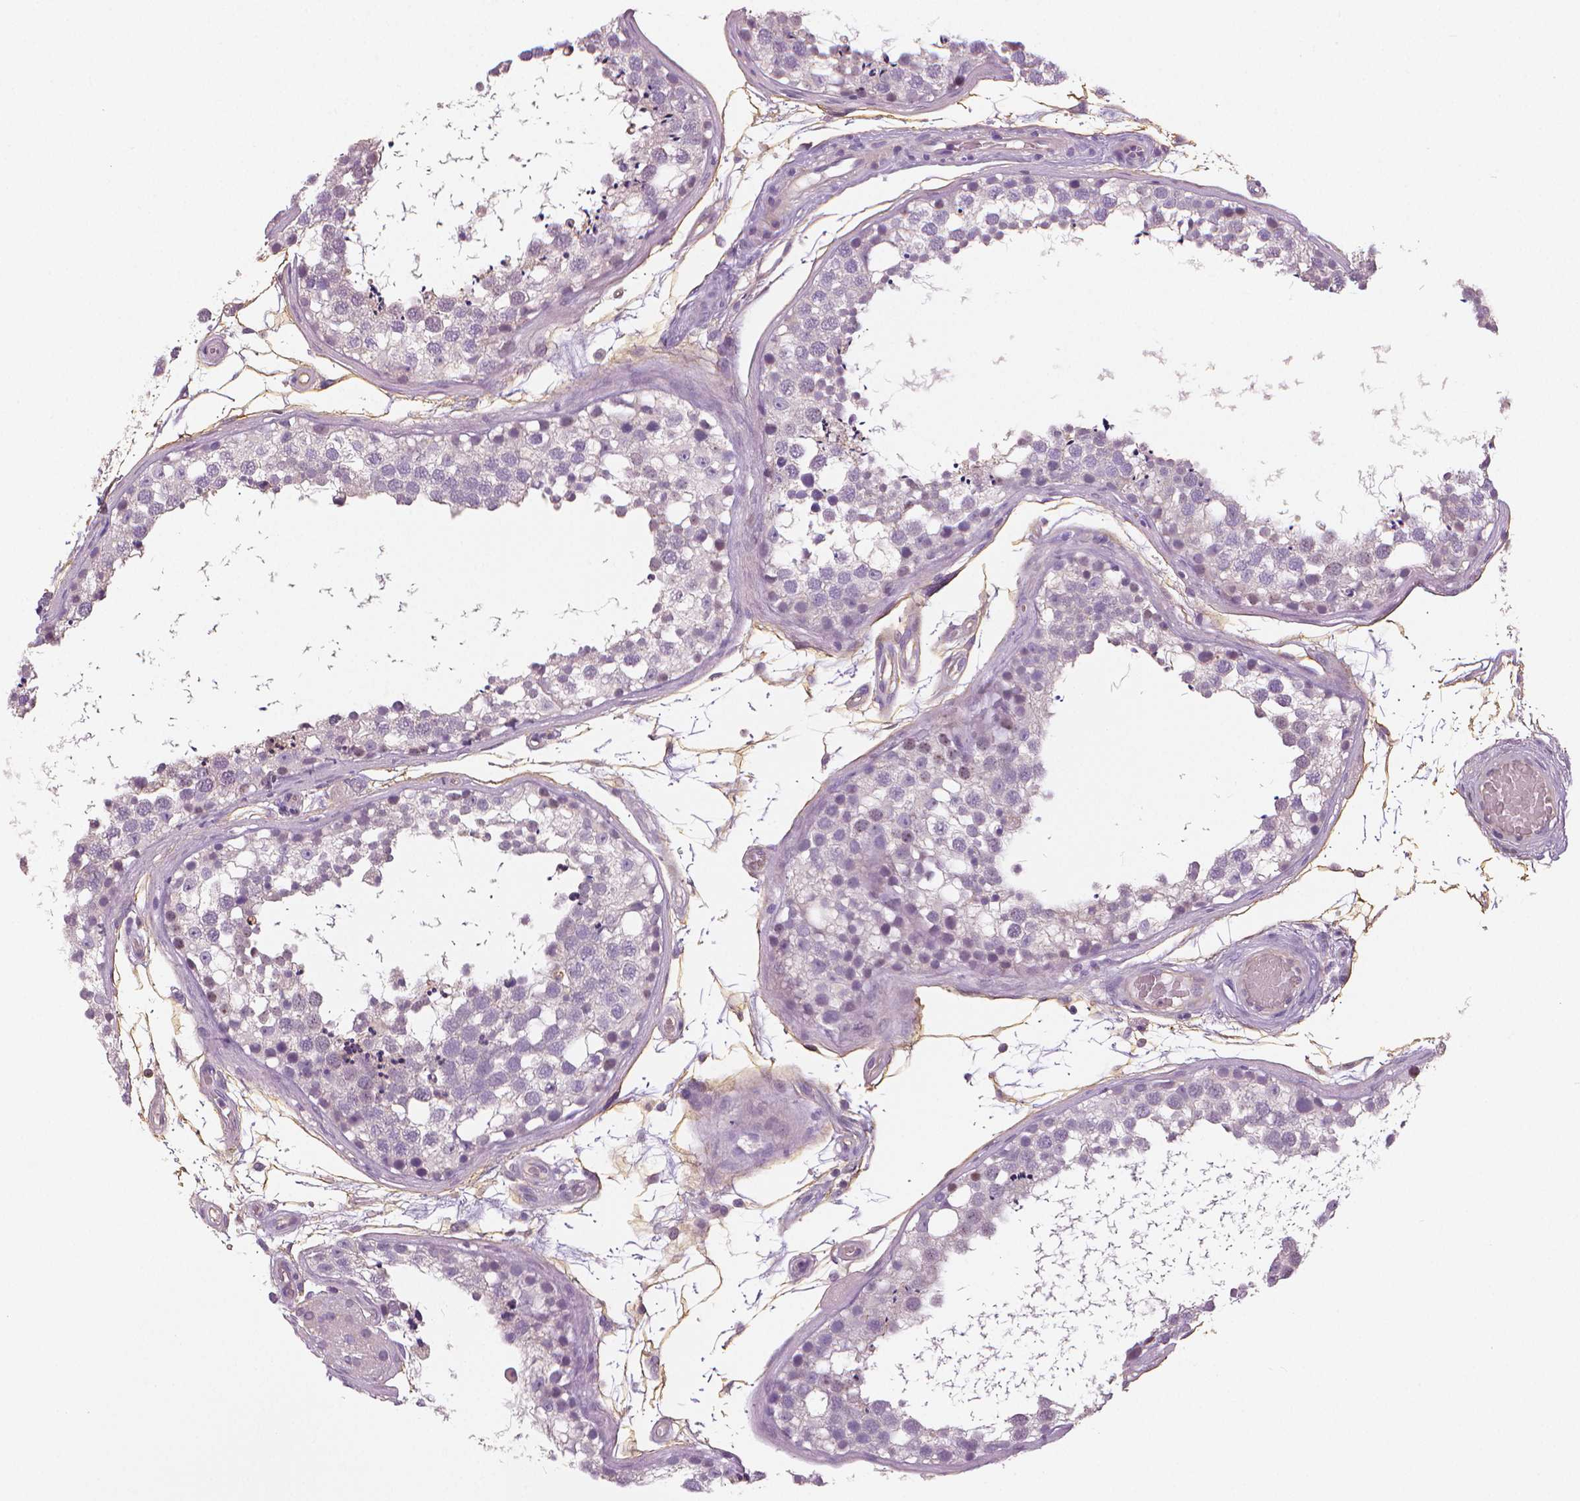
{"staining": {"intensity": "negative", "quantity": "none", "location": "none"}, "tissue": "testis", "cell_type": "Cells in seminiferous ducts", "image_type": "normal", "snomed": [{"axis": "morphology", "description": "Normal tissue, NOS"}, {"axis": "morphology", "description": "Seminoma, NOS"}, {"axis": "topography", "description": "Testis"}], "caption": "Immunohistochemical staining of unremarkable human testis displays no significant positivity in cells in seminiferous ducts. Brightfield microscopy of immunohistochemistry stained with DAB (brown) and hematoxylin (blue), captured at high magnification.", "gene": "MKI67", "patient": {"sex": "male", "age": 65}}